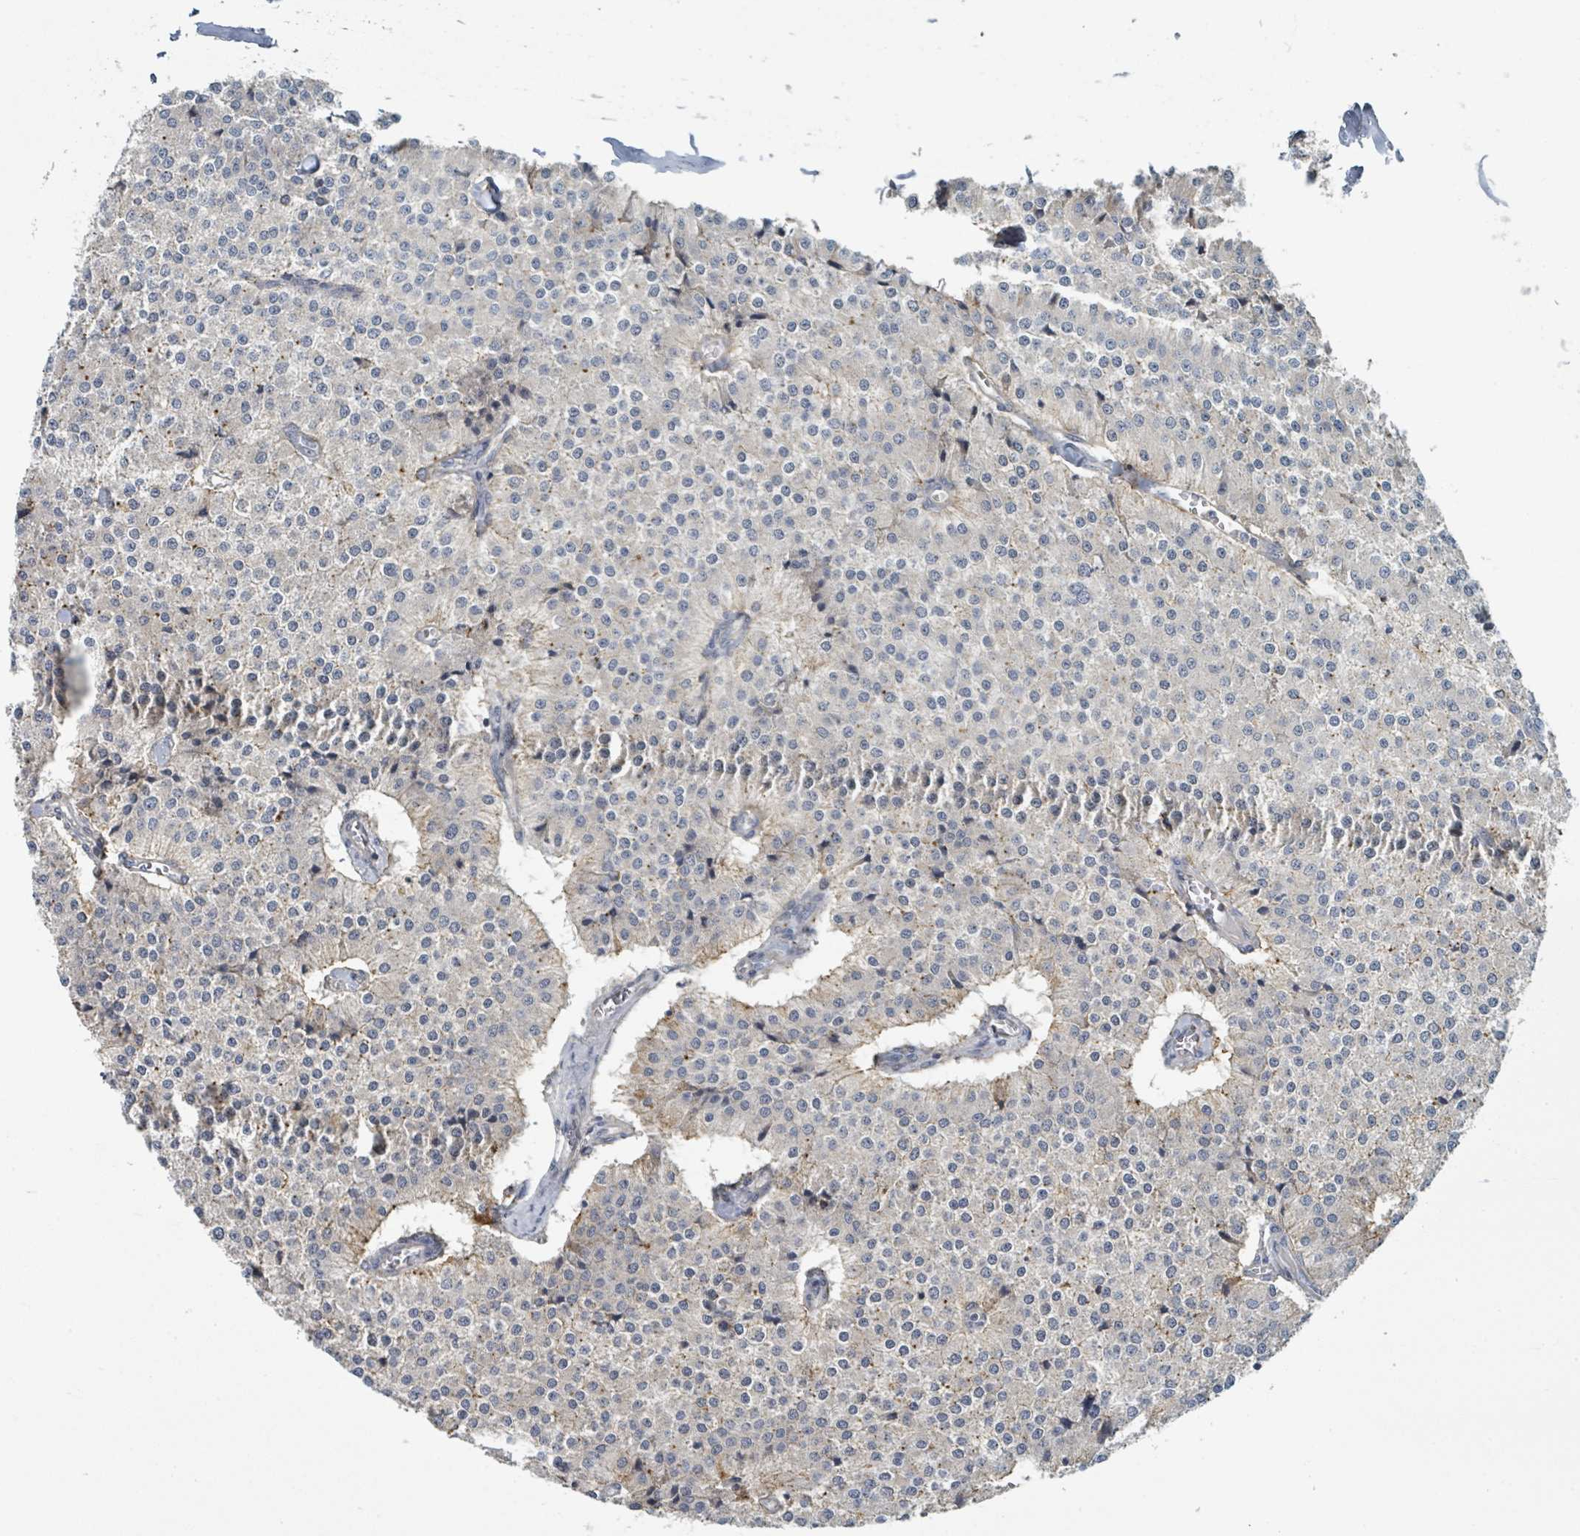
{"staining": {"intensity": "negative", "quantity": "none", "location": "none"}, "tissue": "carcinoid", "cell_type": "Tumor cells", "image_type": "cancer", "snomed": [{"axis": "morphology", "description": "Carcinoid, malignant, NOS"}, {"axis": "topography", "description": "Colon"}], "caption": "A high-resolution micrograph shows immunohistochemistry (IHC) staining of malignant carcinoid, which exhibits no significant positivity in tumor cells.", "gene": "LRRC42", "patient": {"sex": "female", "age": 52}}